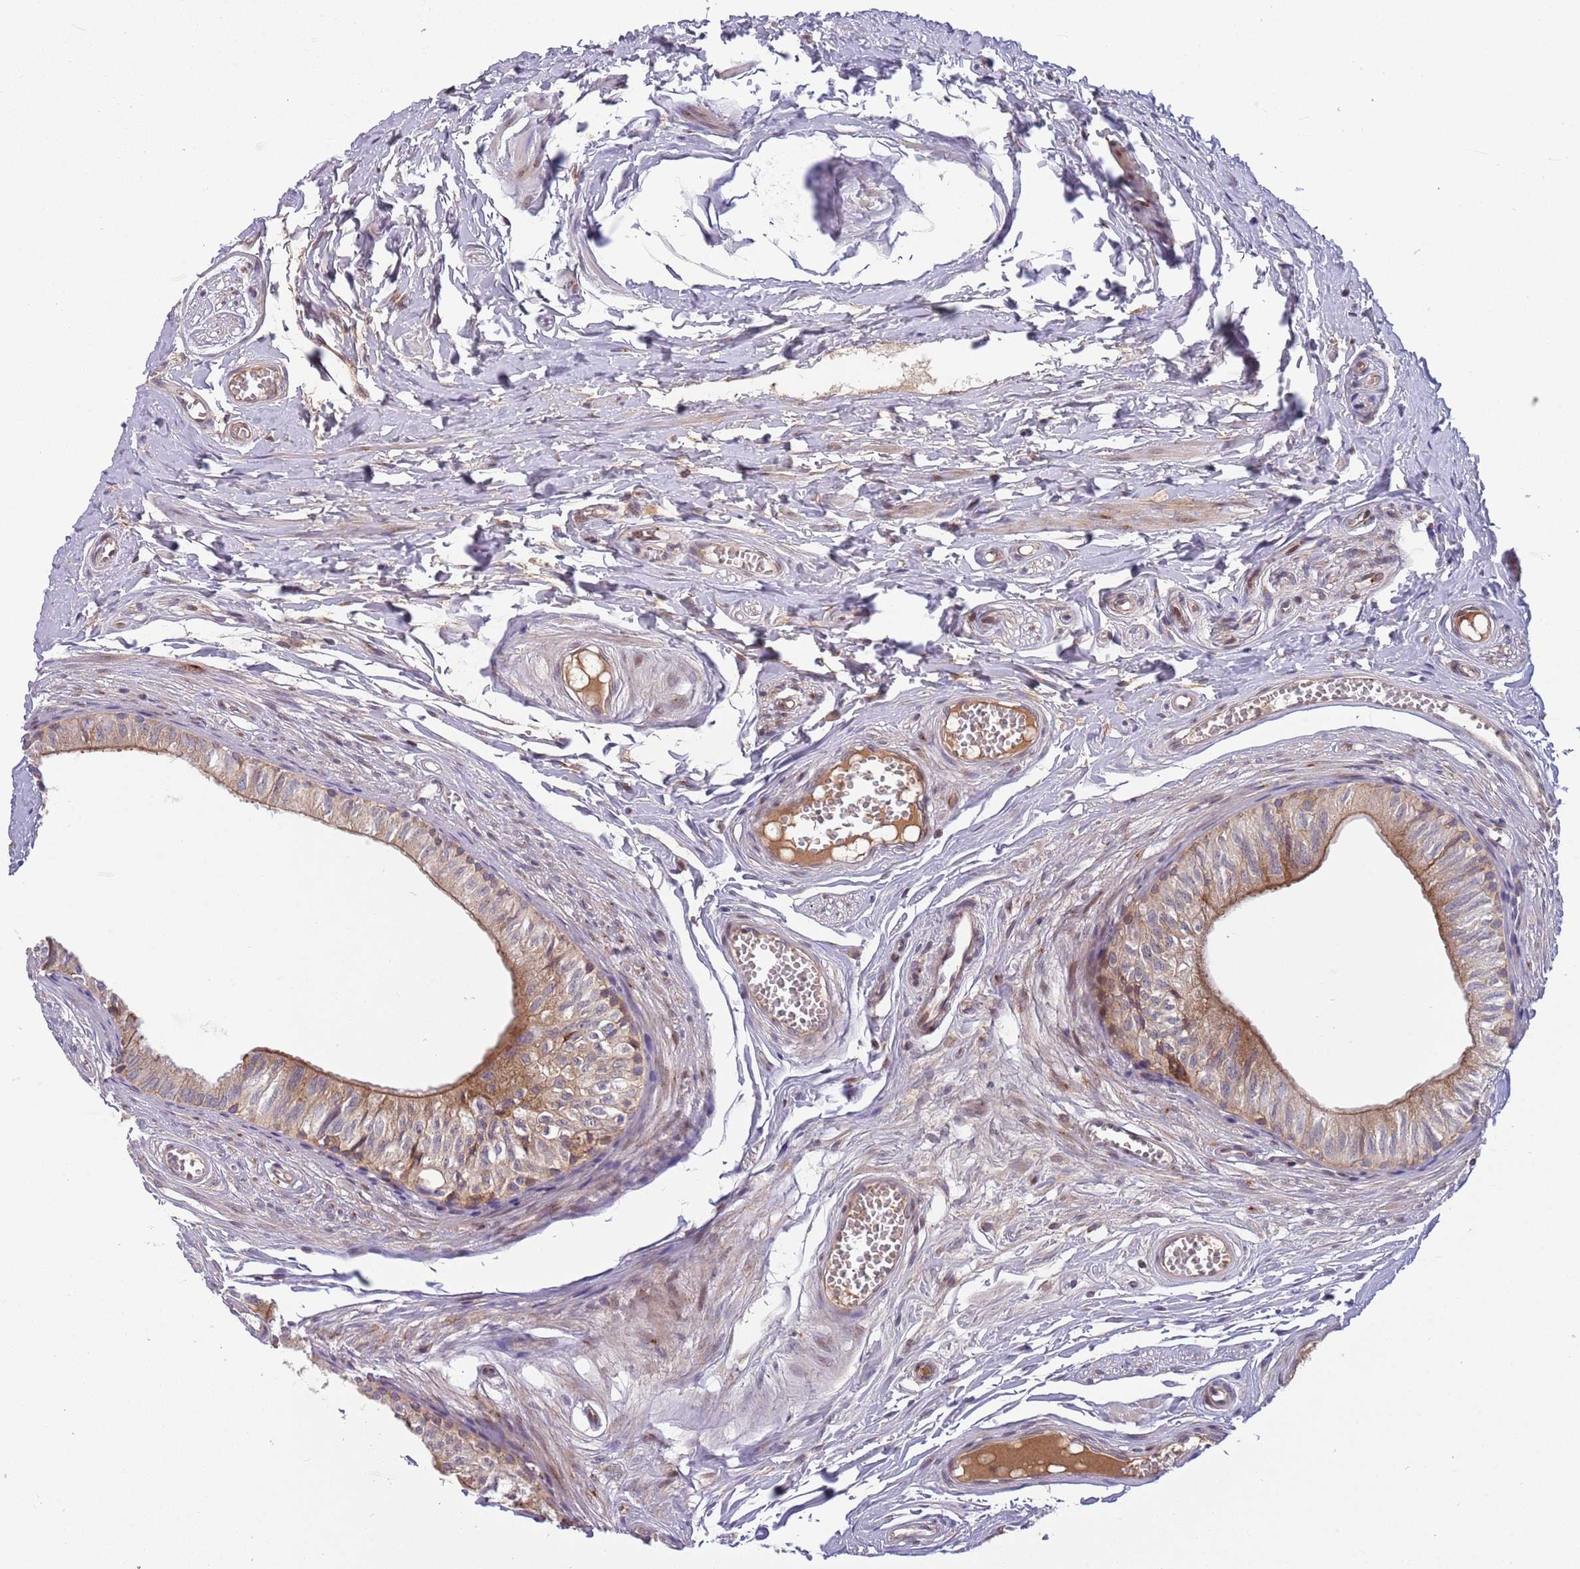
{"staining": {"intensity": "moderate", "quantity": ">75%", "location": "cytoplasmic/membranous"}, "tissue": "epididymis", "cell_type": "Glandular cells", "image_type": "normal", "snomed": [{"axis": "morphology", "description": "Normal tissue, NOS"}, {"axis": "topography", "description": "Epididymis"}], "caption": "Epididymis stained with a brown dye exhibits moderate cytoplasmic/membranous positive positivity in about >75% of glandular cells.", "gene": "BTBD7", "patient": {"sex": "male", "age": 37}}